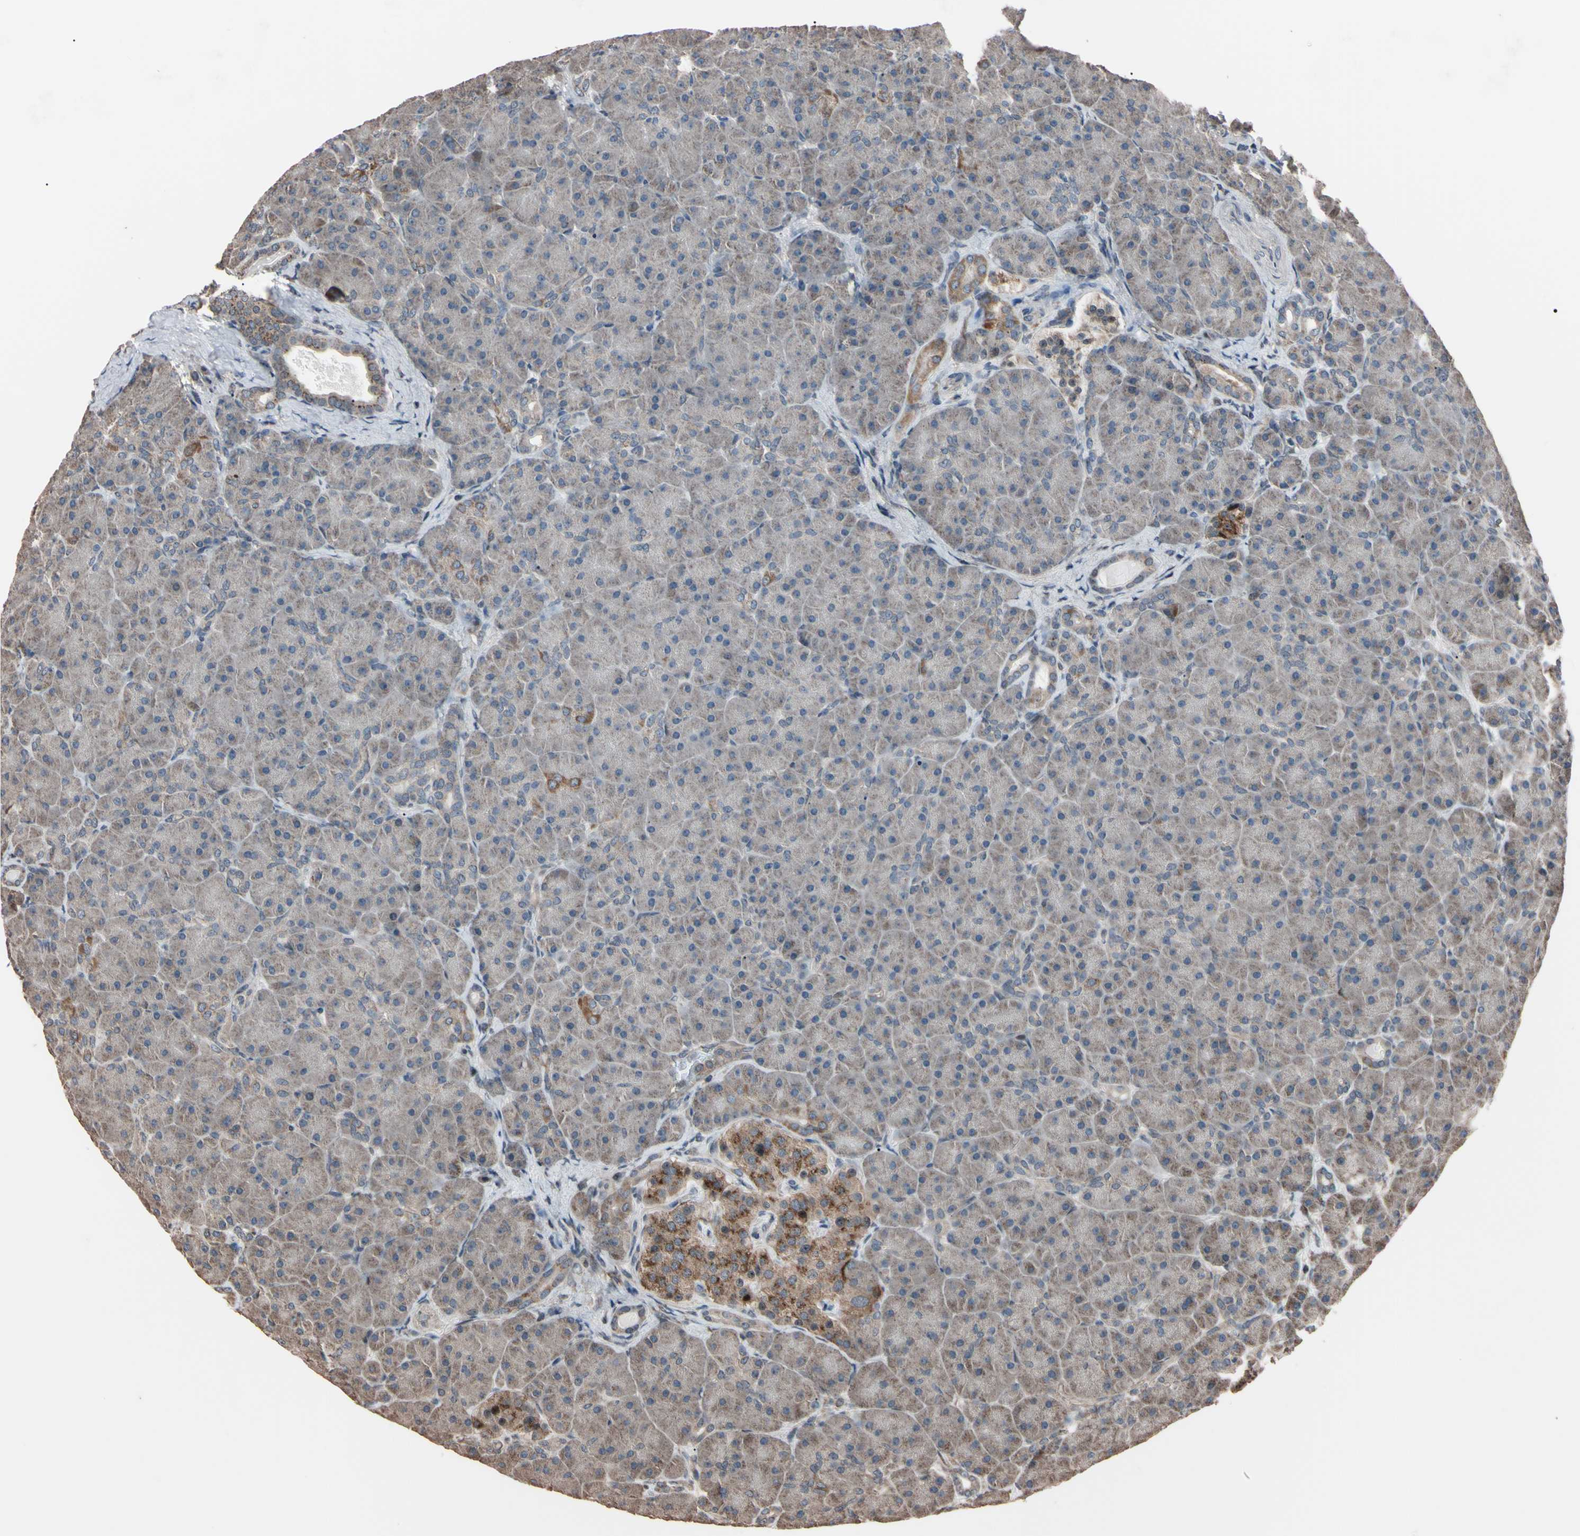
{"staining": {"intensity": "moderate", "quantity": "<25%", "location": "cytoplasmic/membranous"}, "tissue": "pancreas", "cell_type": "Exocrine glandular cells", "image_type": "normal", "snomed": [{"axis": "morphology", "description": "Normal tissue, NOS"}, {"axis": "topography", "description": "Pancreas"}], "caption": "This photomicrograph demonstrates immunohistochemistry (IHC) staining of benign human pancreas, with low moderate cytoplasmic/membranous positivity in about <25% of exocrine glandular cells.", "gene": "TNFRSF1A", "patient": {"sex": "male", "age": 66}}